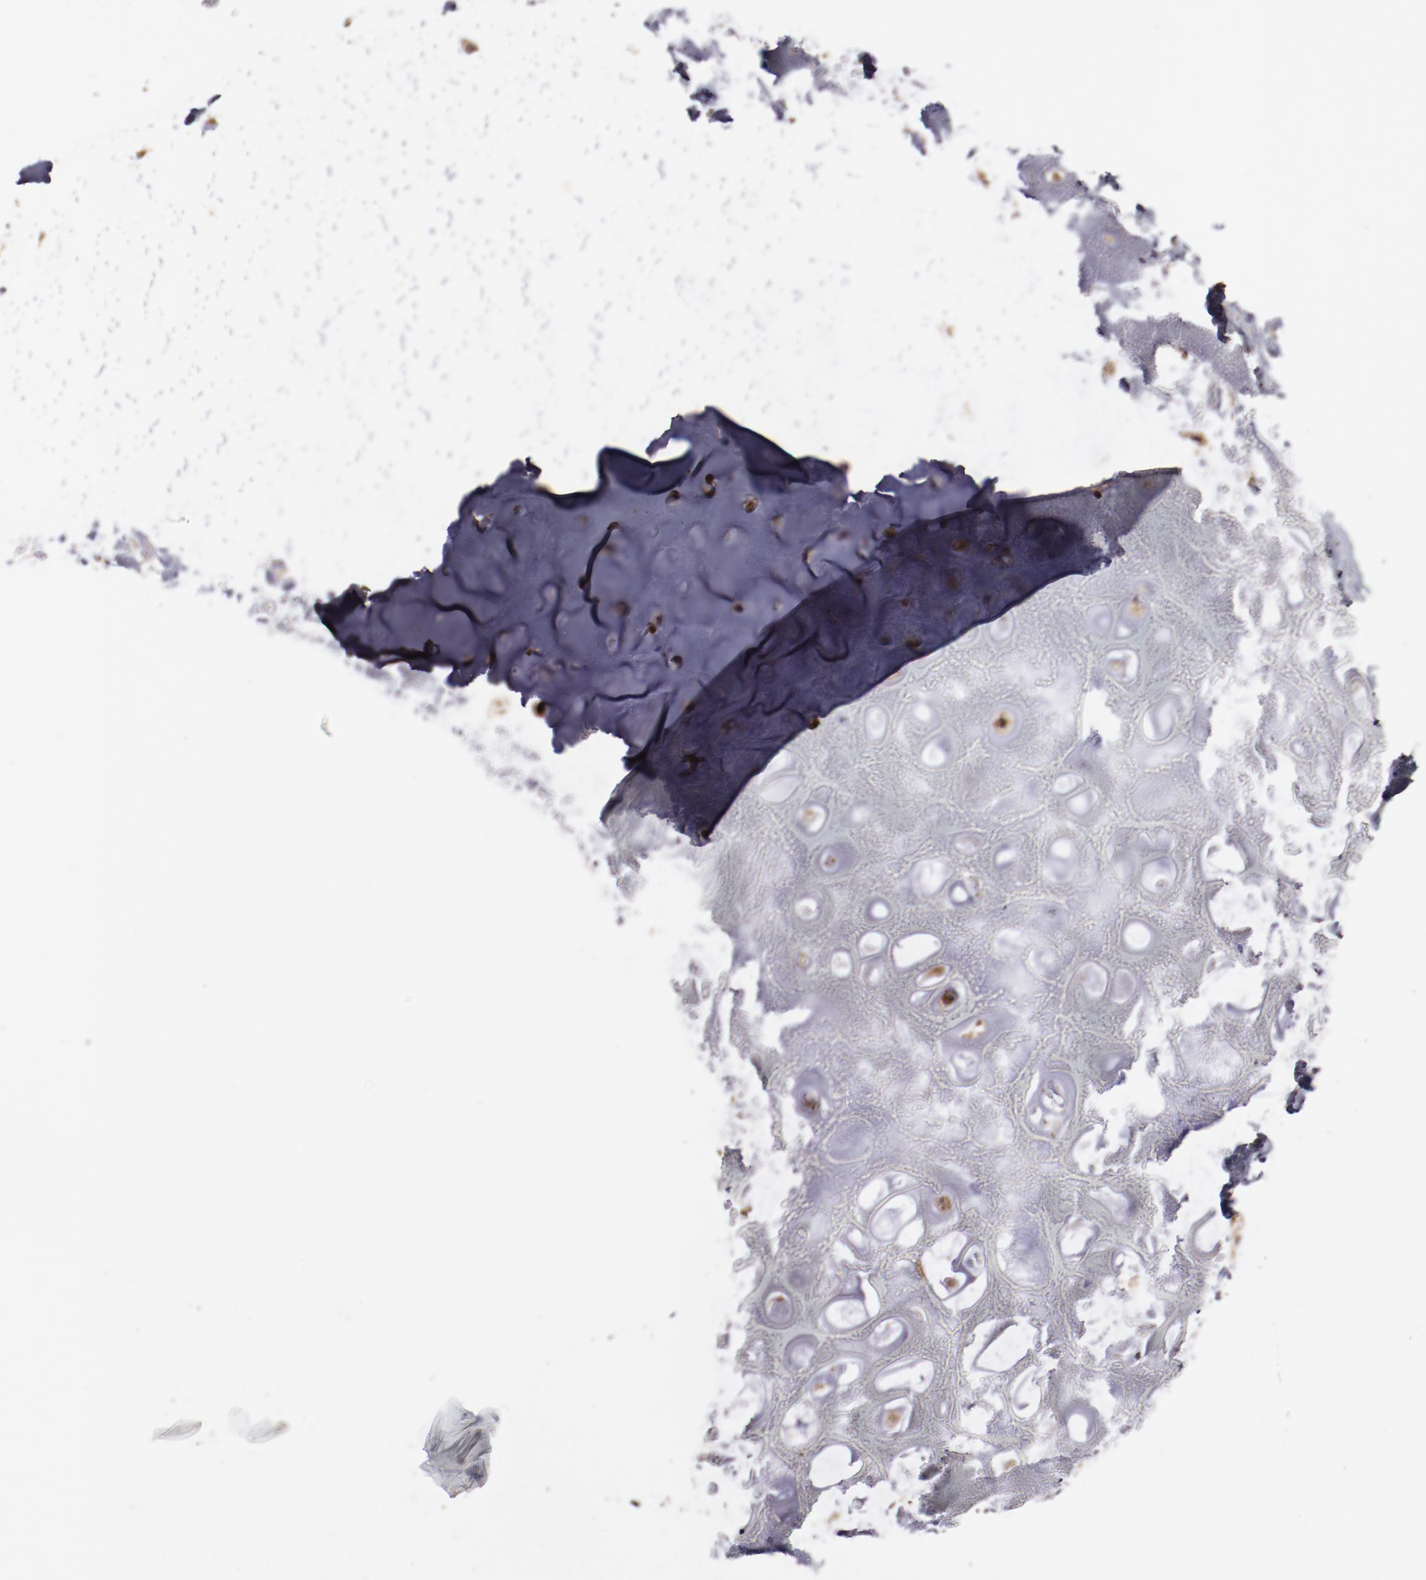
{"staining": {"intensity": "moderate", "quantity": ">75%", "location": "cytoplasmic/membranous"}, "tissue": "nasopharynx", "cell_type": "Respiratory epithelial cells", "image_type": "normal", "snomed": [{"axis": "morphology", "description": "Normal tissue, NOS"}, {"axis": "topography", "description": "Nasopharynx"}], "caption": "A micrograph showing moderate cytoplasmic/membranous positivity in about >75% of respiratory epithelial cells in benign nasopharynx, as visualized by brown immunohistochemical staining.", "gene": "LRRC75B", "patient": {"sex": "male", "age": 56}}